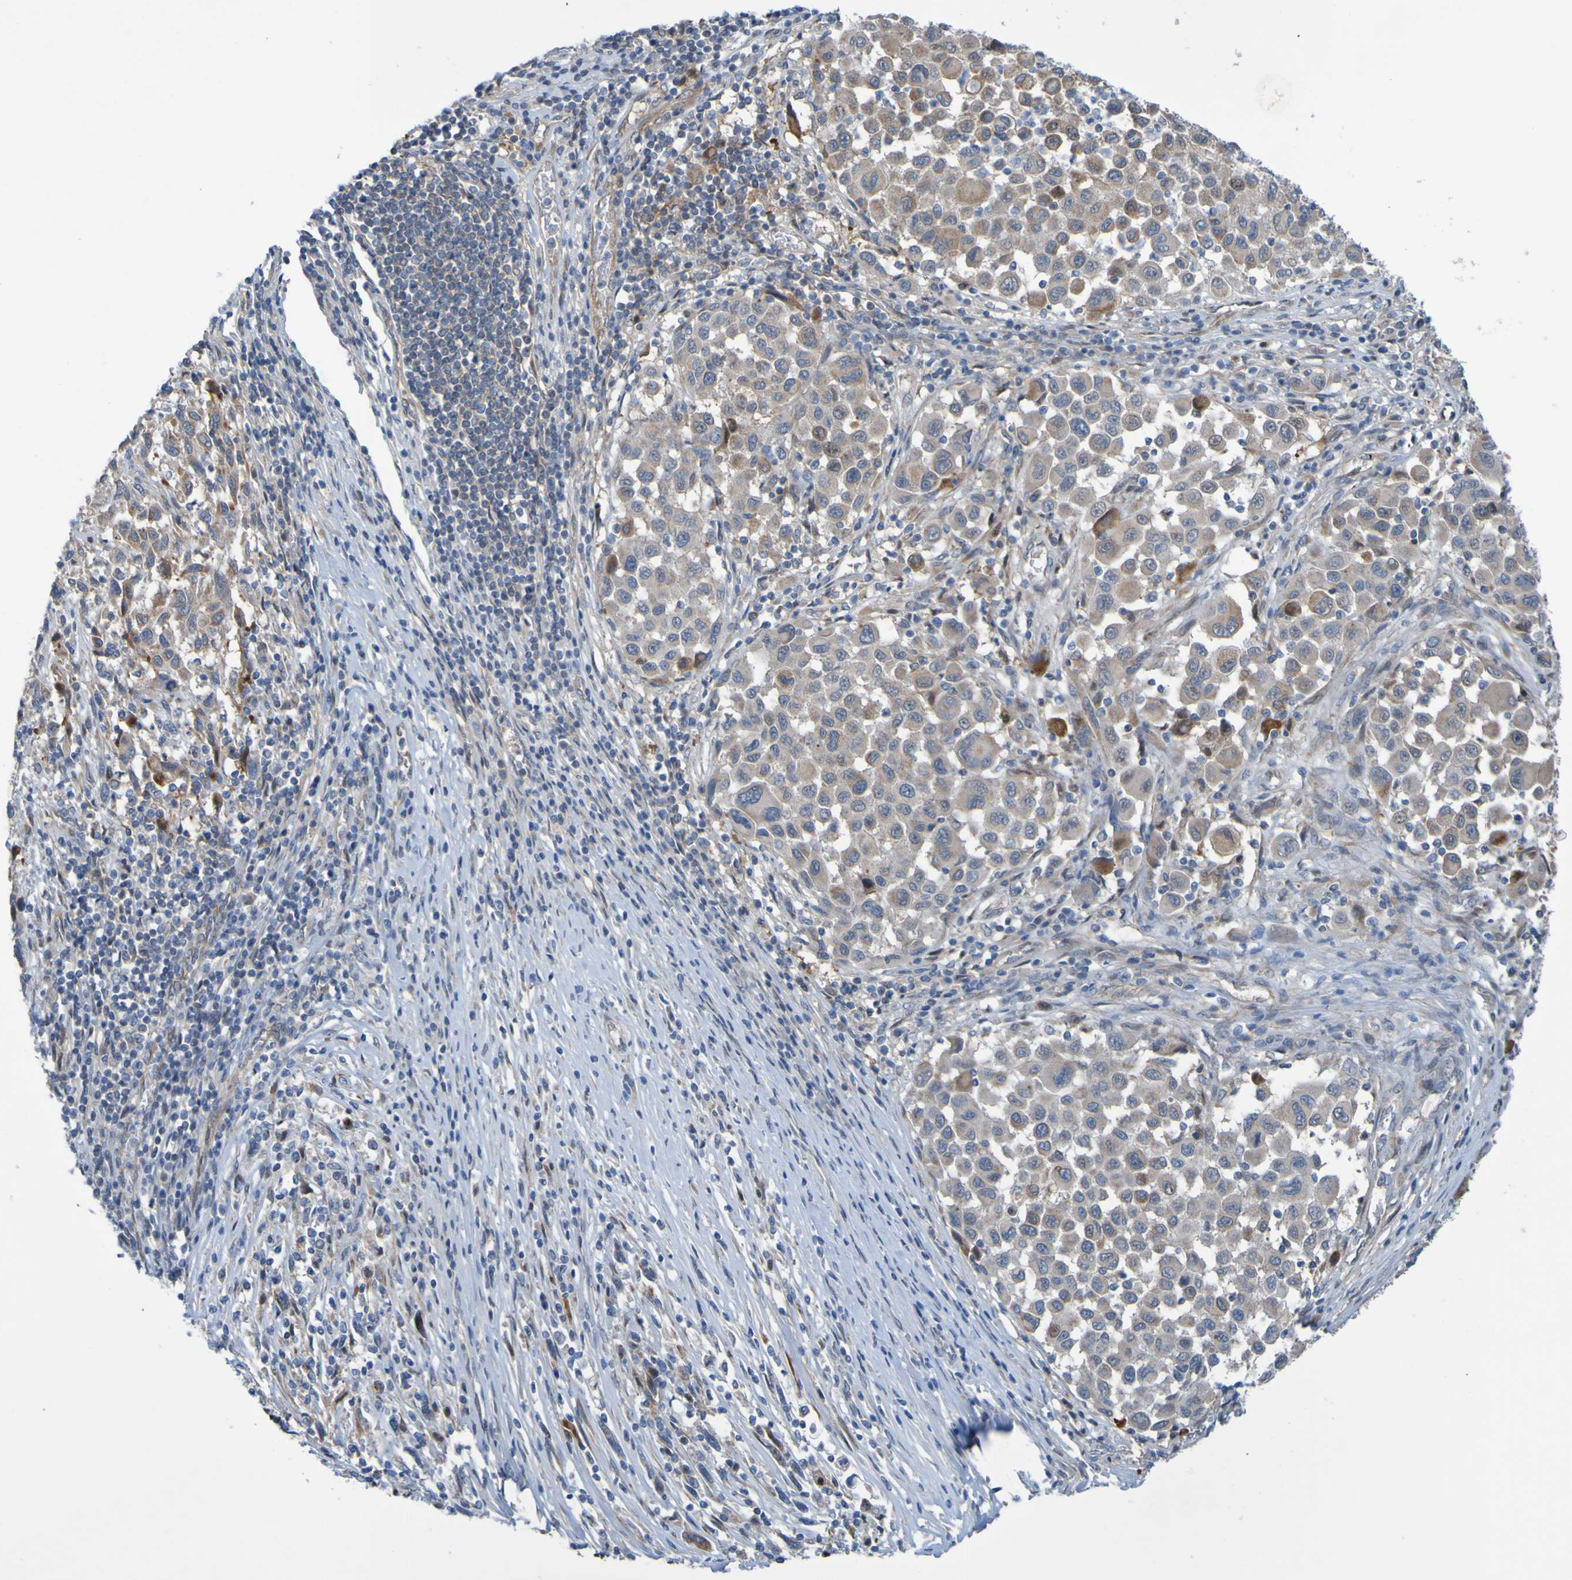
{"staining": {"intensity": "weak", "quantity": "25%-75%", "location": "cytoplasmic/membranous"}, "tissue": "melanoma", "cell_type": "Tumor cells", "image_type": "cancer", "snomed": [{"axis": "morphology", "description": "Malignant melanoma, Metastatic site"}, {"axis": "topography", "description": "Lymph node"}], "caption": "The histopathology image exhibits a brown stain indicating the presence of a protein in the cytoplasmic/membranous of tumor cells in malignant melanoma (metastatic site). The staining was performed using DAB (3,3'-diaminobenzidine) to visualize the protein expression in brown, while the nuclei were stained in blue with hematoxylin (Magnification: 20x).", "gene": "NPRL3", "patient": {"sex": "male", "age": 61}}